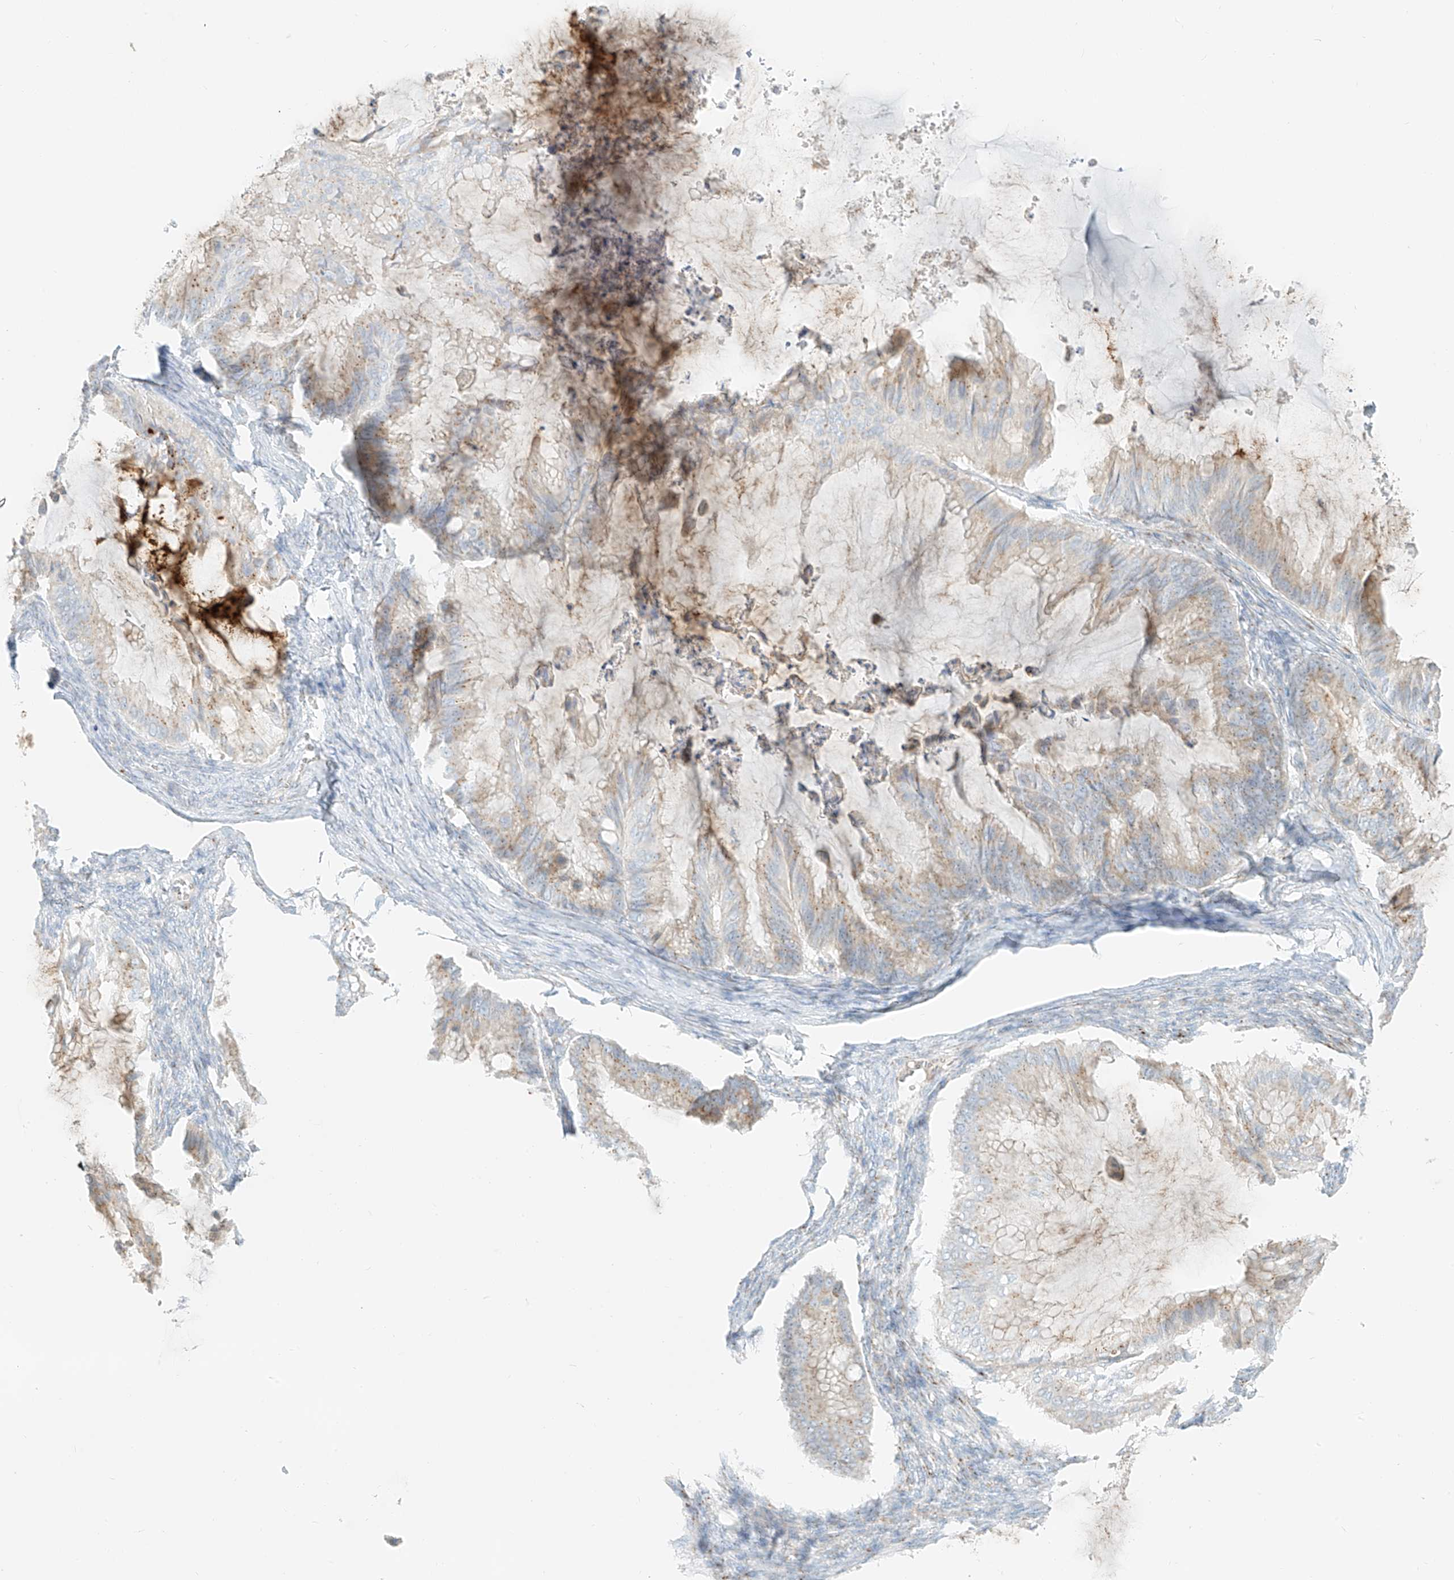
{"staining": {"intensity": "weak", "quantity": "25%-75%", "location": "cytoplasmic/membranous"}, "tissue": "ovarian cancer", "cell_type": "Tumor cells", "image_type": "cancer", "snomed": [{"axis": "morphology", "description": "Cystadenocarcinoma, mucinous, NOS"}, {"axis": "topography", "description": "Ovary"}], "caption": "IHC image of ovarian cancer (mucinous cystadenocarcinoma) stained for a protein (brown), which exhibits low levels of weak cytoplasmic/membranous expression in about 25%-75% of tumor cells.", "gene": "TMEM87B", "patient": {"sex": "female", "age": 71}}